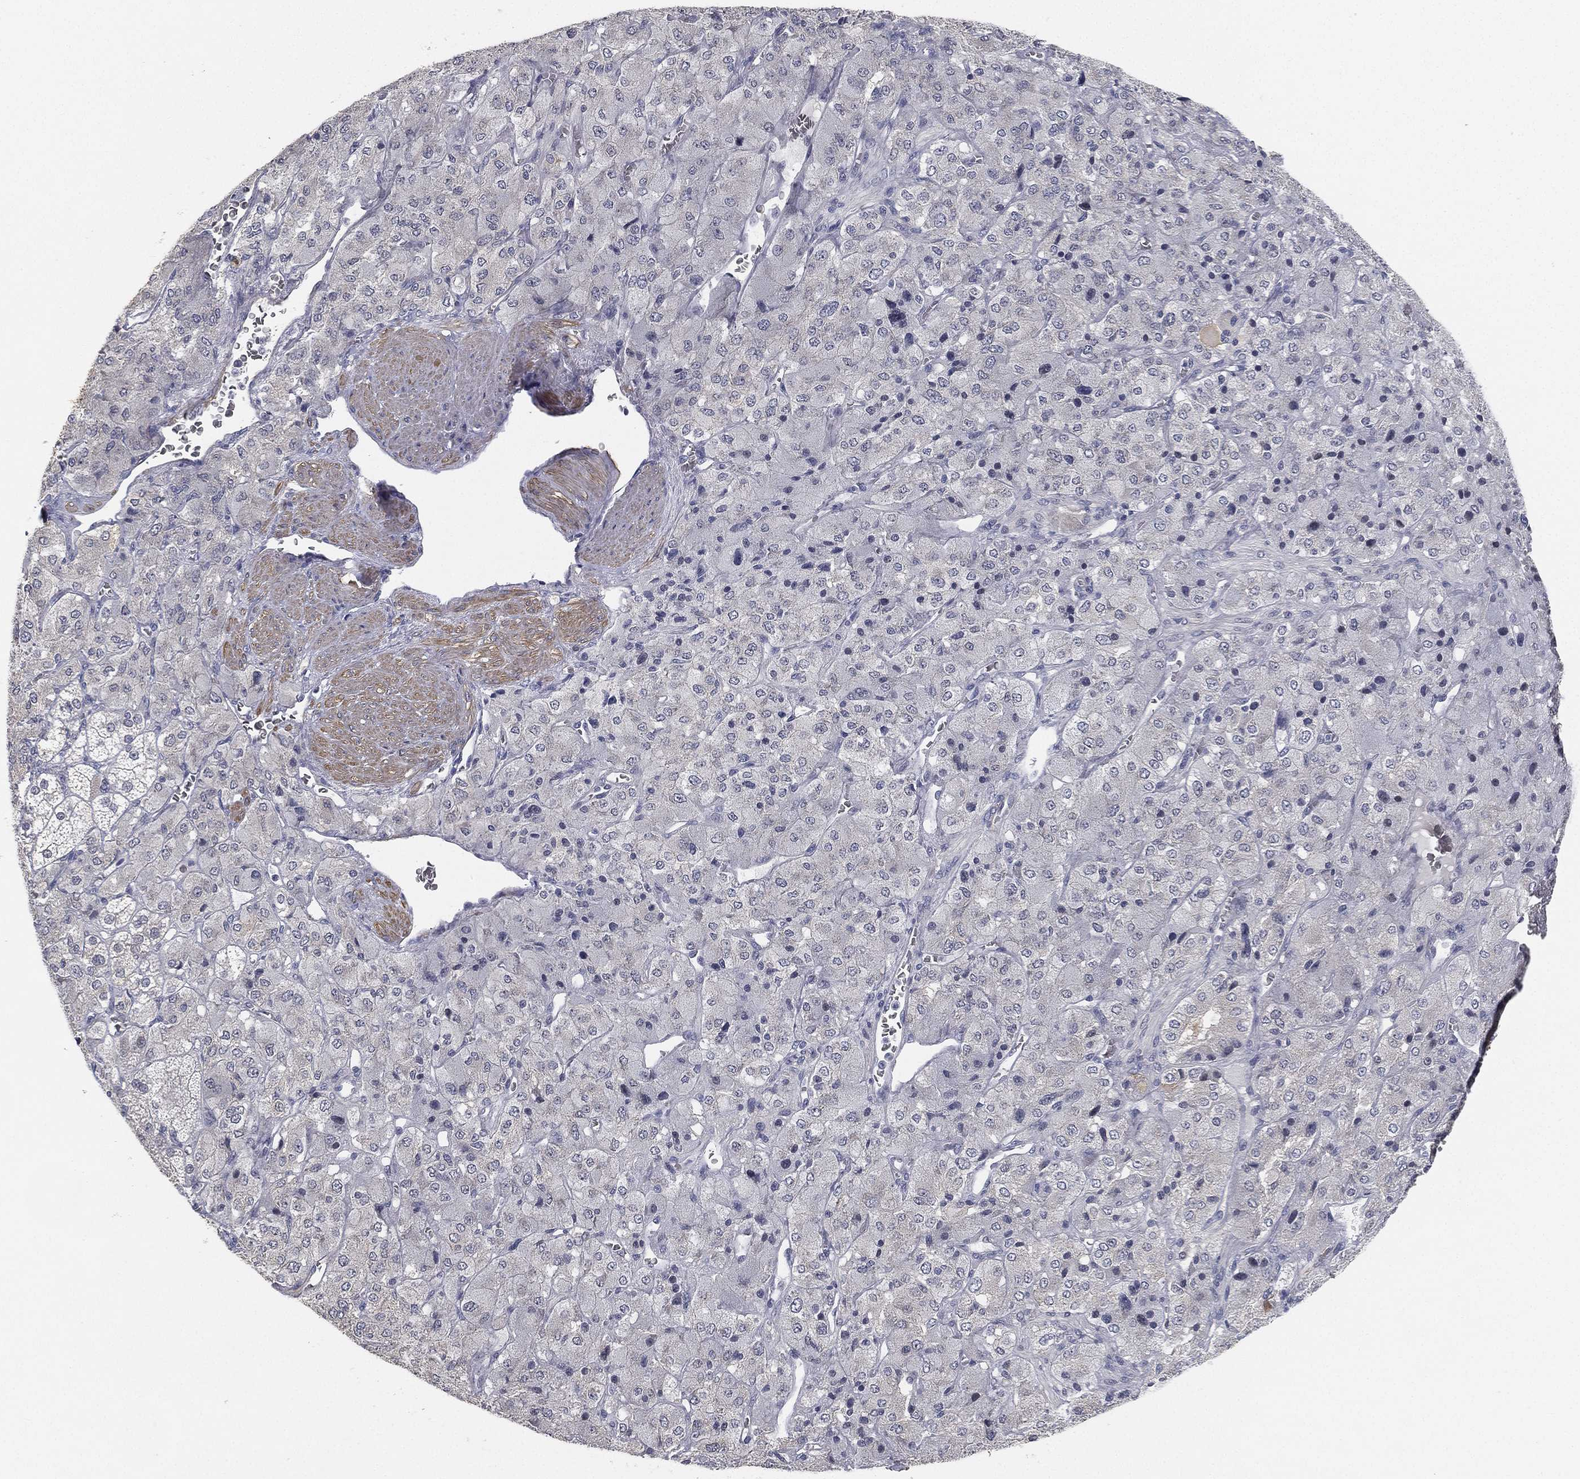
{"staining": {"intensity": "weak", "quantity": "<25%", "location": "cytoplasmic/membranous"}, "tissue": "adrenal gland", "cell_type": "Glandular cells", "image_type": "normal", "snomed": [{"axis": "morphology", "description": "Normal tissue, NOS"}, {"axis": "topography", "description": "Adrenal gland"}], "caption": "Immunohistochemical staining of benign human adrenal gland displays no significant staining in glandular cells. (DAB immunohistochemistry (IHC) with hematoxylin counter stain).", "gene": "GPR61", "patient": {"sex": "female", "age": 60}}